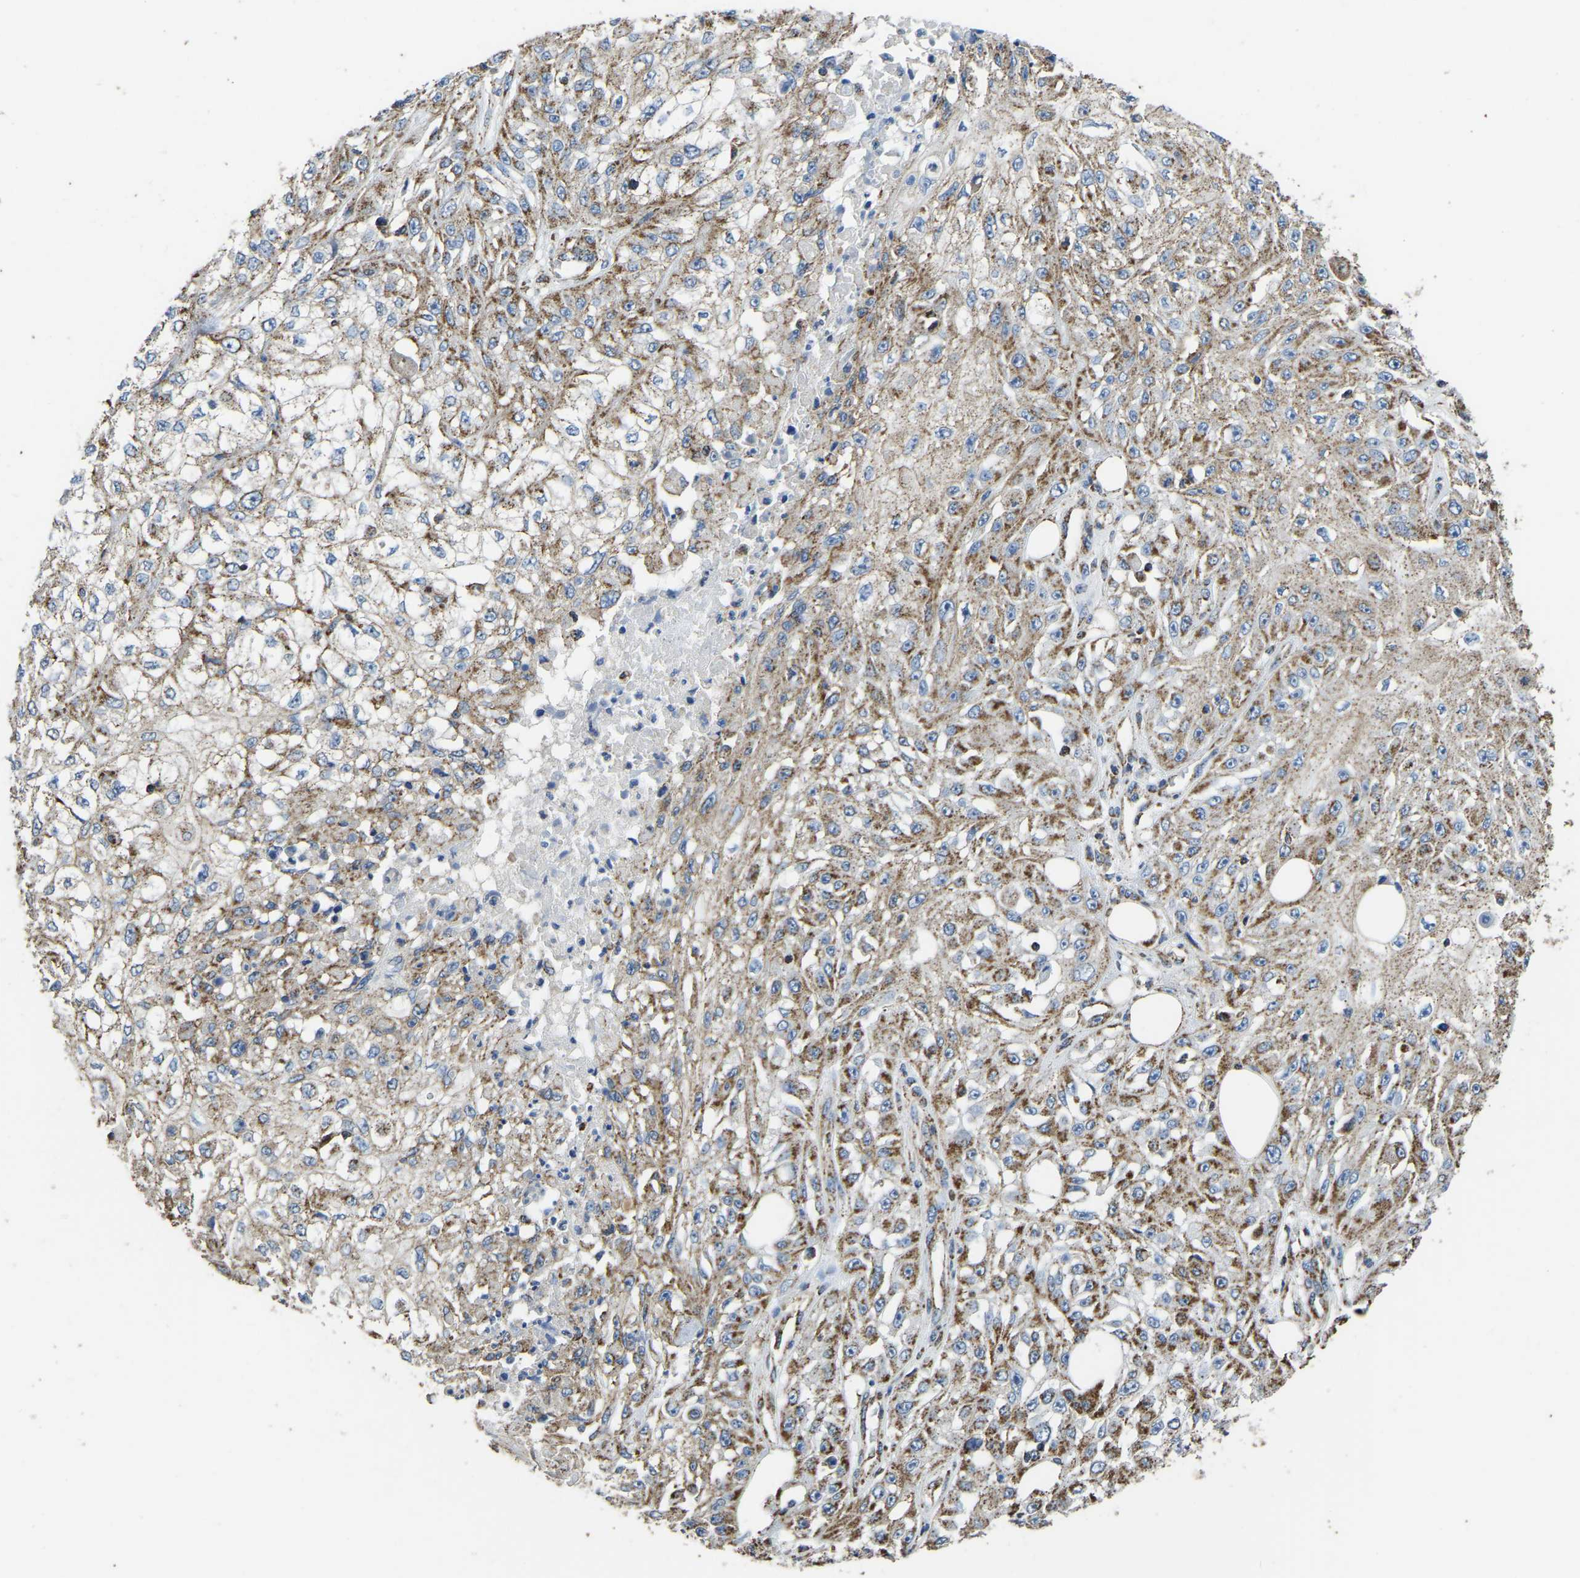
{"staining": {"intensity": "moderate", "quantity": ">75%", "location": "cytoplasmic/membranous"}, "tissue": "skin cancer", "cell_type": "Tumor cells", "image_type": "cancer", "snomed": [{"axis": "morphology", "description": "Squamous cell carcinoma, NOS"}, {"axis": "morphology", "description": "Squamous cell carcinoma, metastatic, NOS"}, {"axis": "topography", "description": "Skin"}, {"axis": "topography", "description": "Lymph node"}], "caption": "Tumor cells demonstrate moderate cytoplasmic/membranous expression in approximately >75% of cells in skin cancer. (brown staining indicates protein expression, while blue staining denotes nuclei).", "gene": "ETFA", "patient": {"sex": "male", "age": 75}}